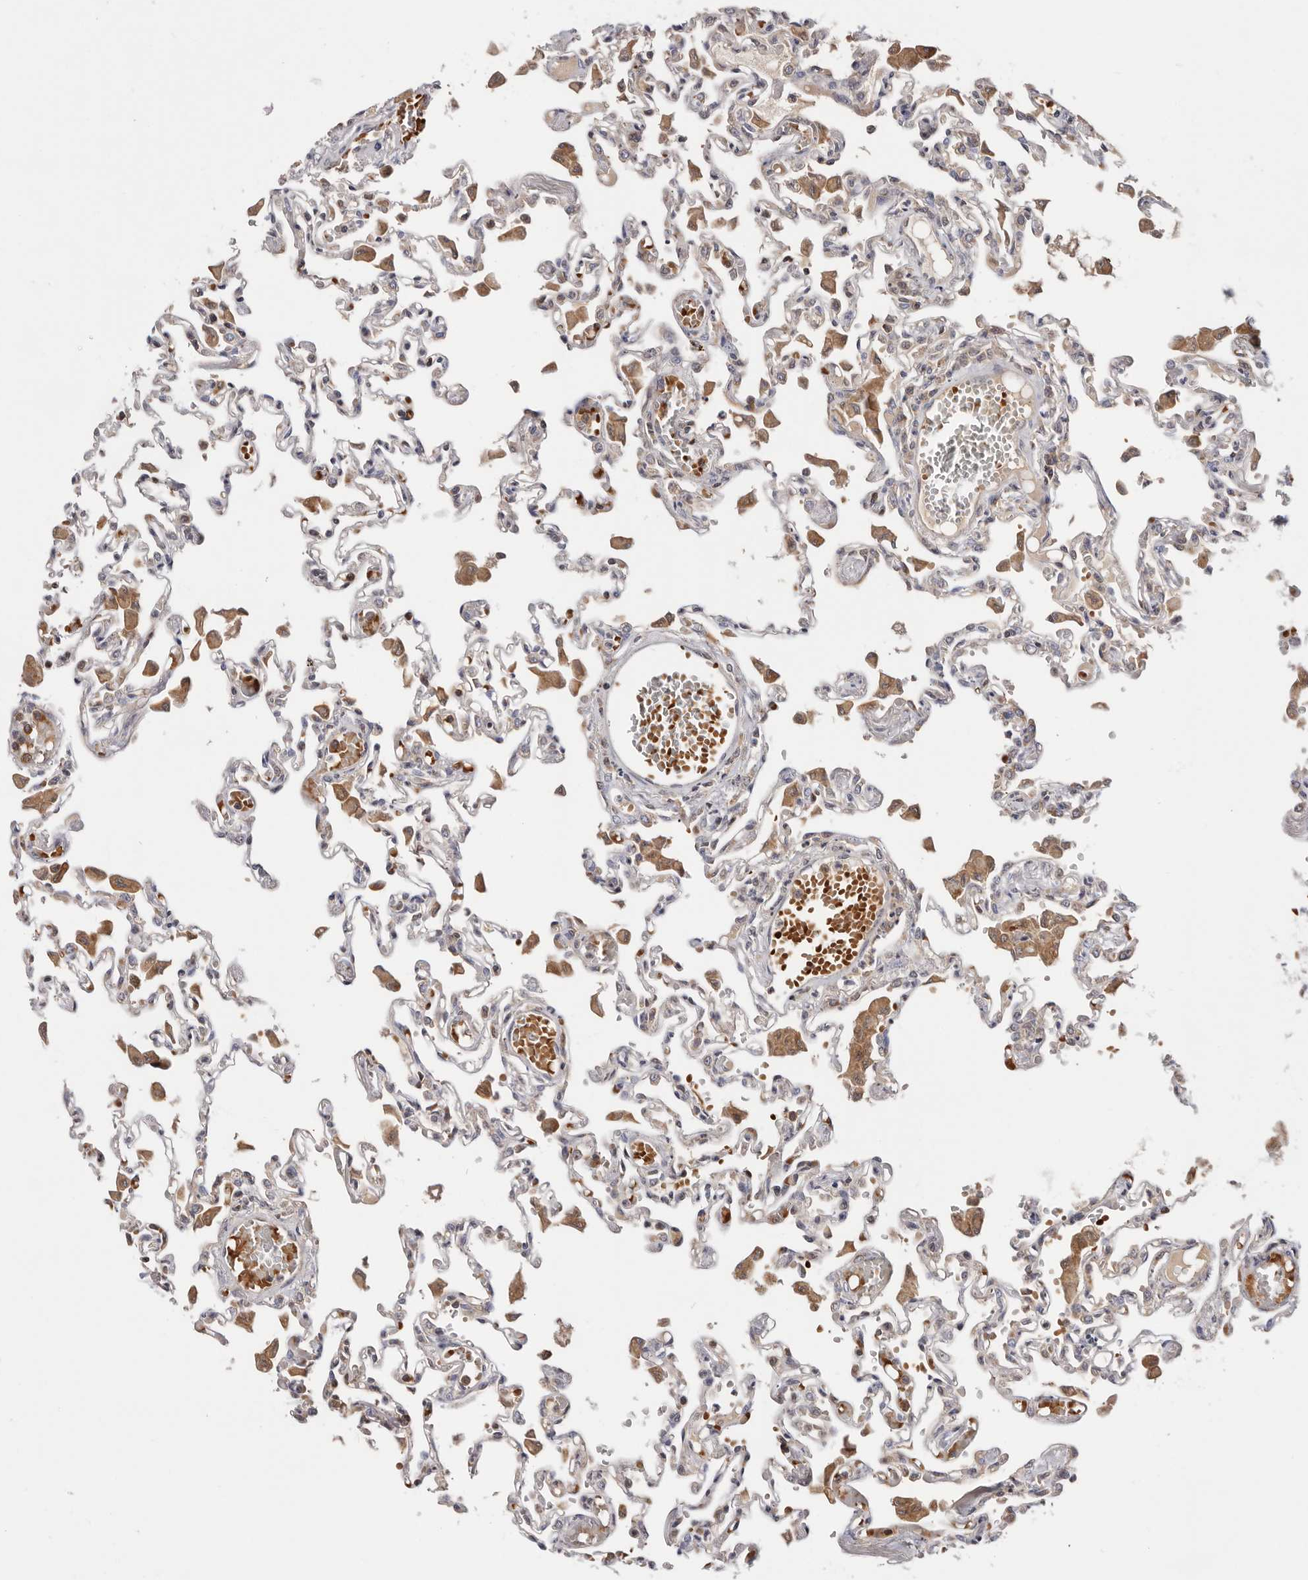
{"staining": {"intensity": "weak", "quantity": "<25%", "location": "cytoplasmic/membranous"}, "tissue": "lung", "cell_type": "Alveolar cells", "image_type": "normal", "snomed": [{"axis": "morphology", "description": "Normal tissue, NOS"}, {"axis": "topography", "description": "Bronchus"}, {"axis": "topography", "description": "Lung"}], "caption": "This is an immunohistochemistry micrograph of unremarkable human lung. There is no positivity in alveolar cells.", "gene": "RNF213", "patient": {"sex": "female", "age": 49}}